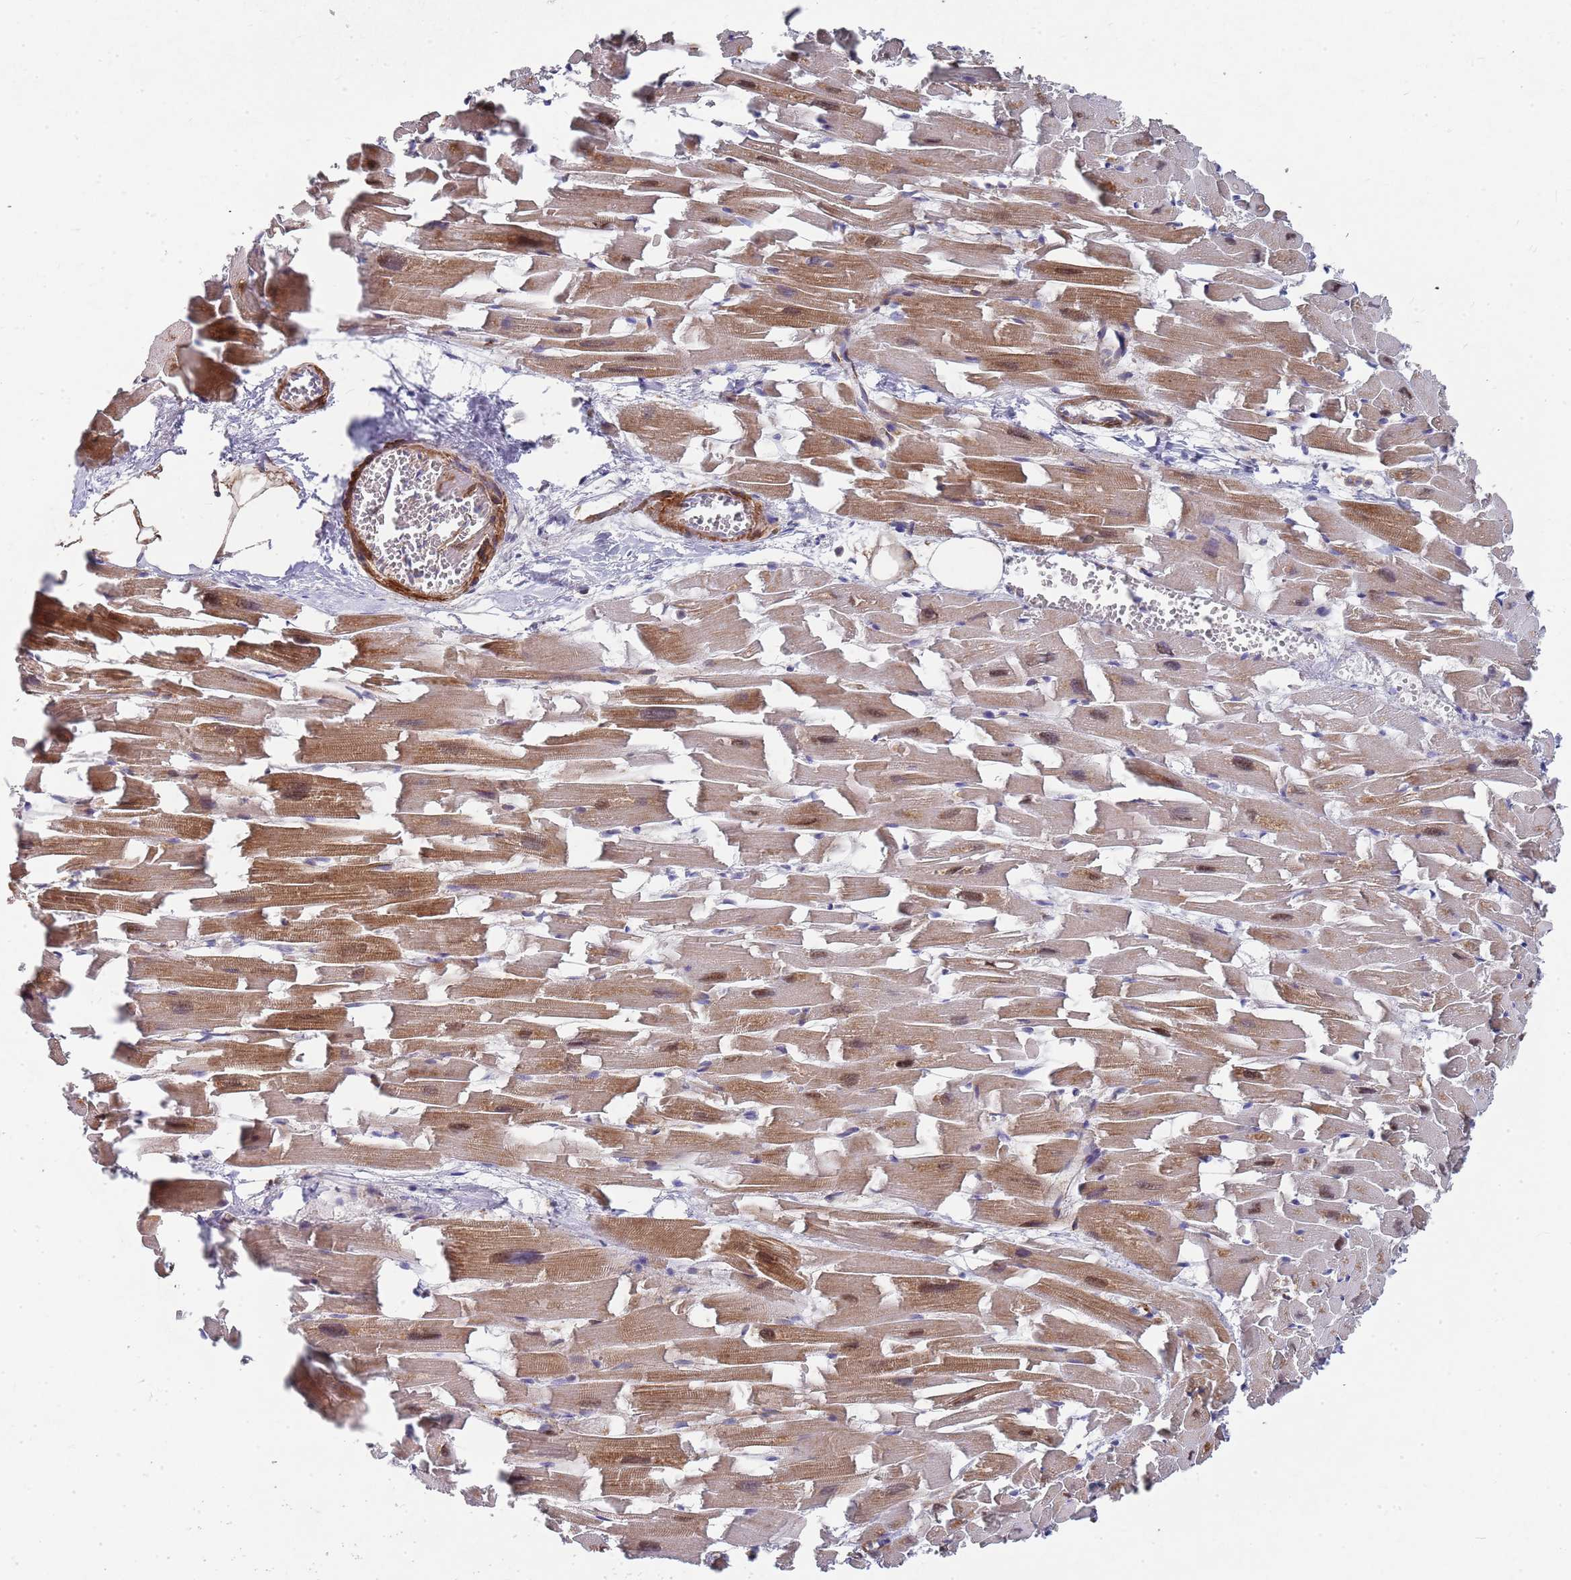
{"staining": {"intensity": "strong", "quantity": ">75%", "location": "cytoplasmic/membranous"}, "tissue": "heart muscle", "cell_type": "Cardiomyocytes", "image_type": "normal", "snomed": [{"axis": "morphology", "description": "Normal tissue, NOS"}, {"axis": "topography", "description": "Heart"}], "caption": "DAB immunohistochemical staining of unremarkable human heart muscle shows strong cytoplasmic/membranous protein expression in approximately >75% of cardiomyocytes. The staining was performed using DAB (3,3'-diaminobenzidine), with brown indicating positive protein expression. Nuclei are stained blue with hematoxylin.", "gene": "WDFY3", "patient": {"sex": "female", "age": 64}}